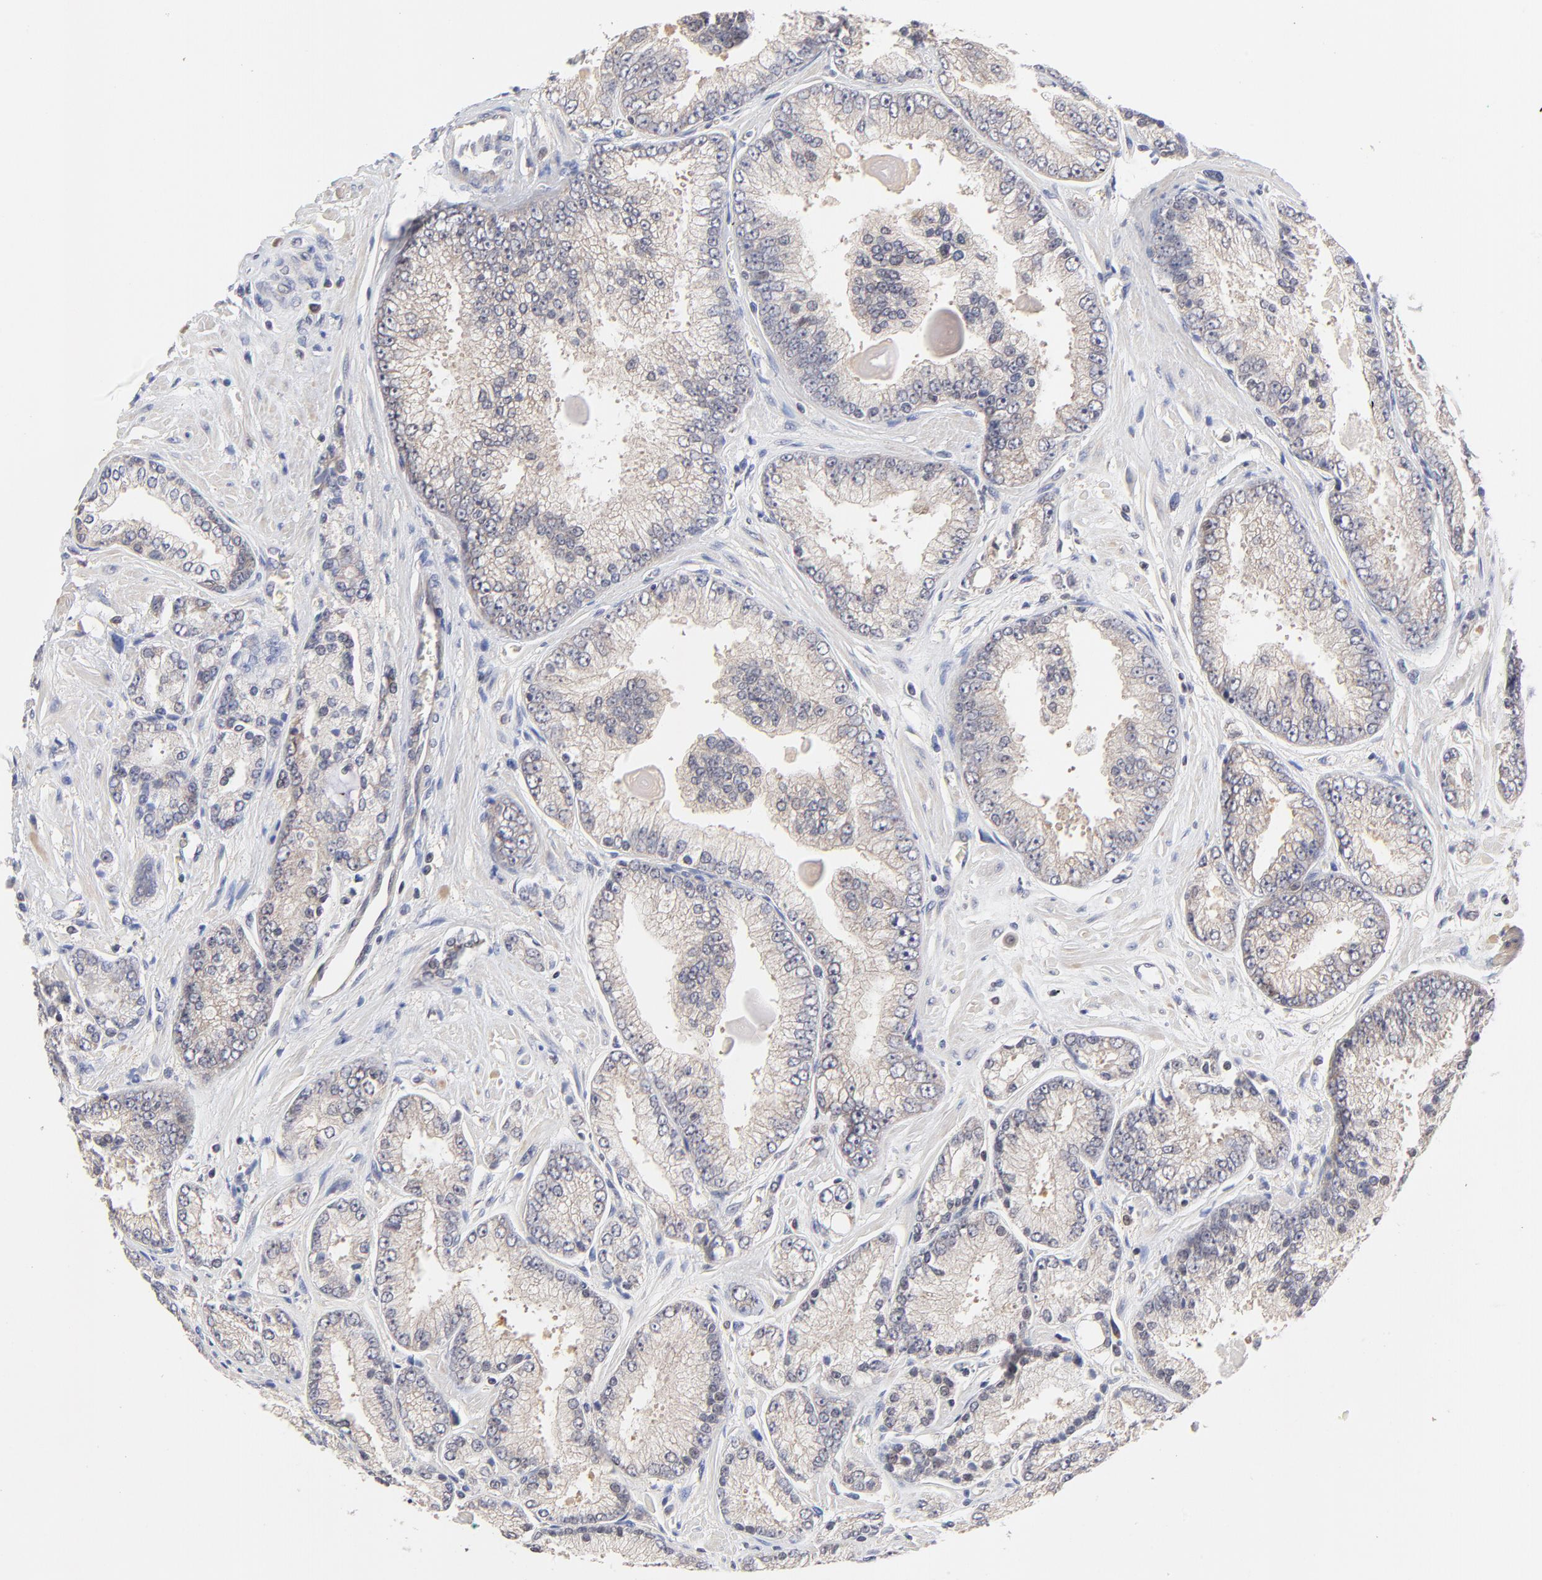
{"staining": {"intensity": "negative", "quantity": "none", "location": "none"}, "tissue": "prostate cancer", "cell_type": "Tumor cells", "image_type": "cancer", "snomed": [{"axis": "morphology", "description": "Adenocarcinoma, High grade"}, {"axis": "topography", "description": "Prostate"}], "caption": "A histopathology image of prostate adenocarcinoma (high-grade) stained for a protein exhibits no brown staining in tumor cells.", "gene": "PCMT1", "patient": {"sex": "male", "age": 71}}